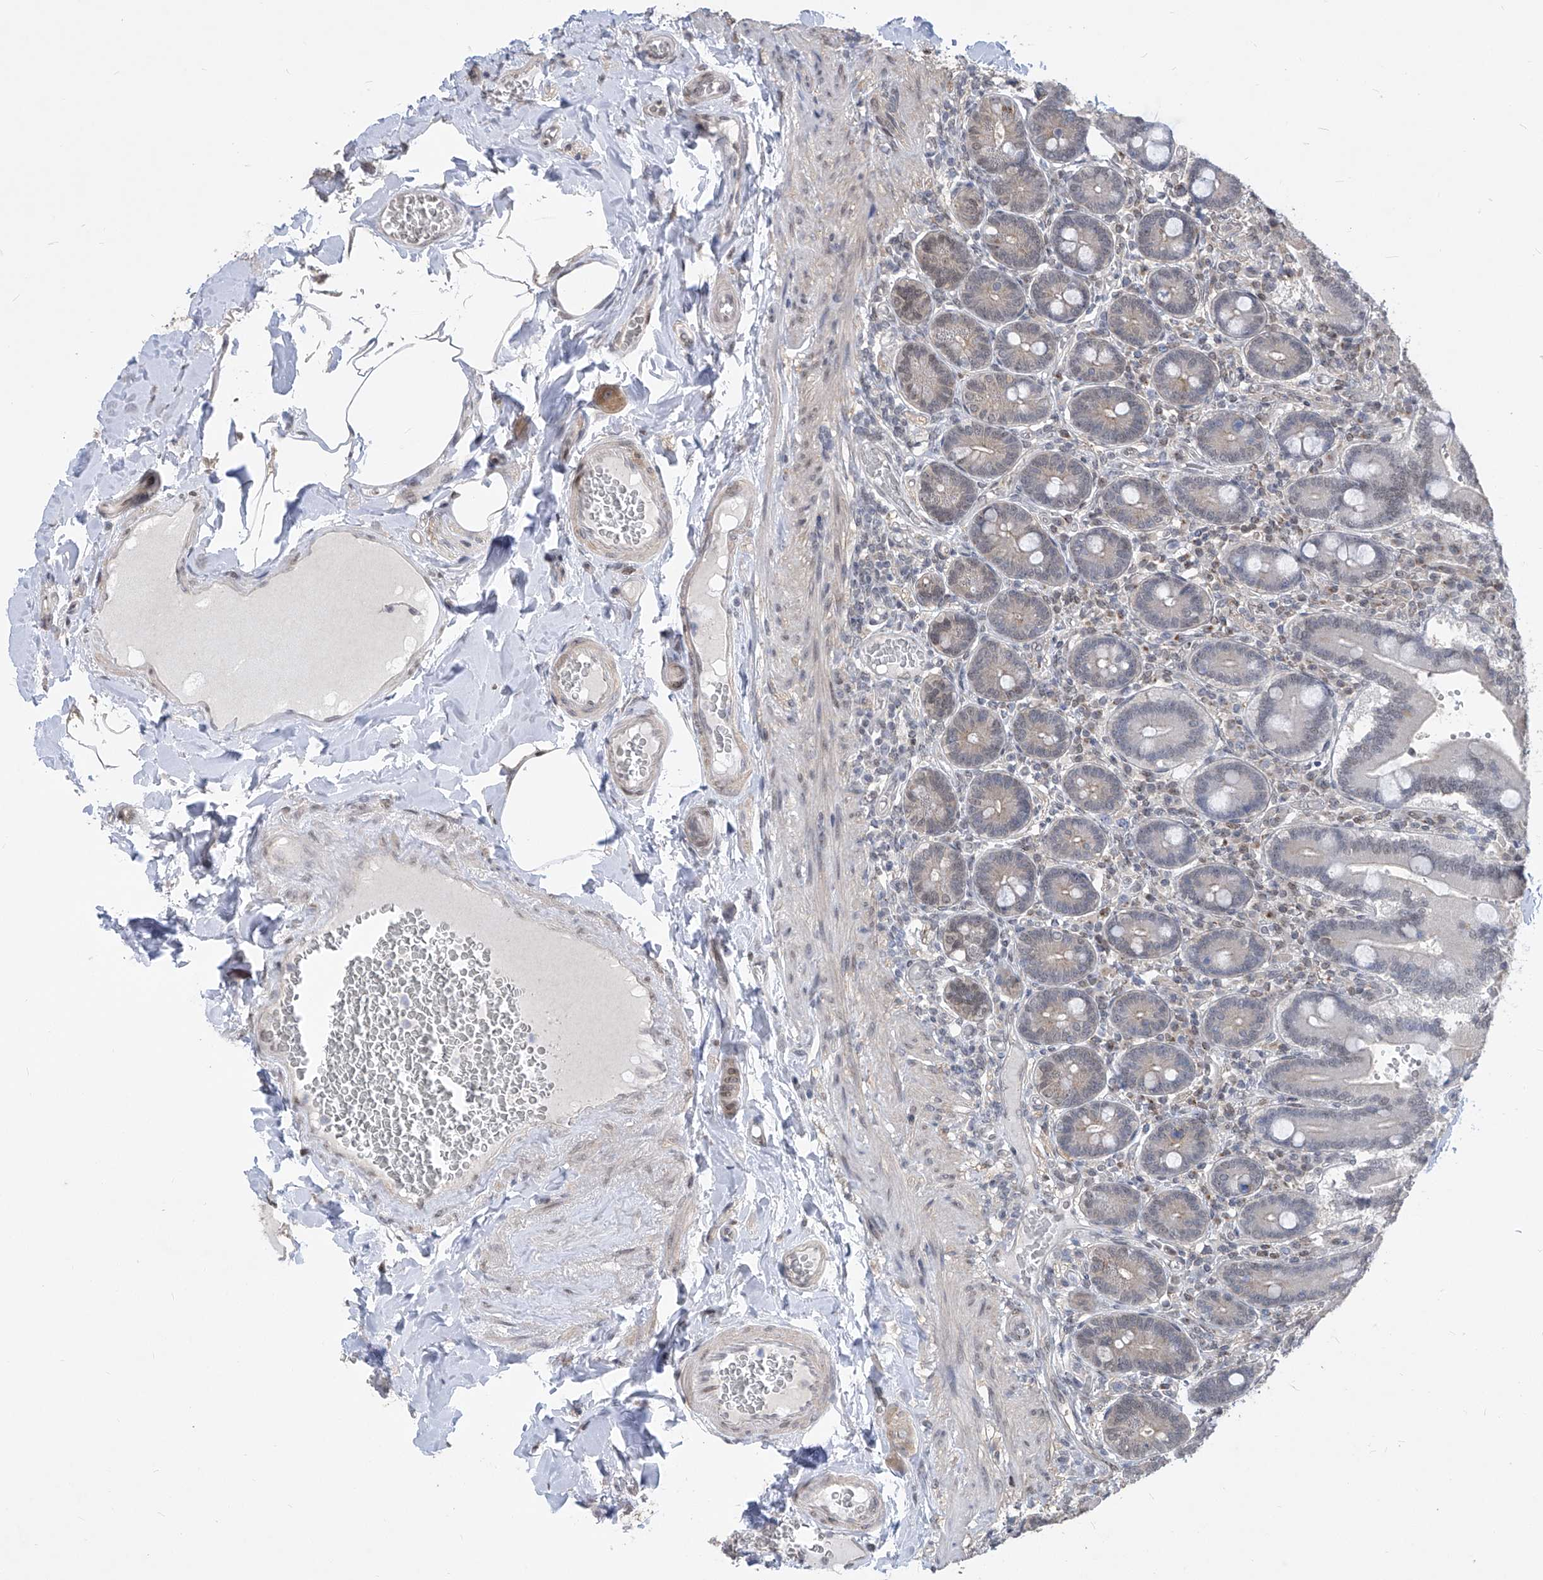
{"staining": {"intensity": "moderate", "quantity": "<25%", "location": "cytoplasmic/membranous"}, "tissue": "duodenum", "cell_type": "Glandular cells", "image_type": "normal", "snomed": [{"axis": "morphology", "description": "Normal tissue, NOS"}, {"axis": "topography", "description": "Duodenum"}], "caption": "An IHC image of normal tissue is shown. Protein staining in brown shows moderate cytoplasmic/membranous positivity in duodenum within glandular cells. Using DAB (3,3'-diaminobenzidine) (brown) and hematoxylin (blue) stains, captured at high magnification using brightfield microscopy.", "gene": "CETN1", "patient": {"sex": "female", "age": 62}}